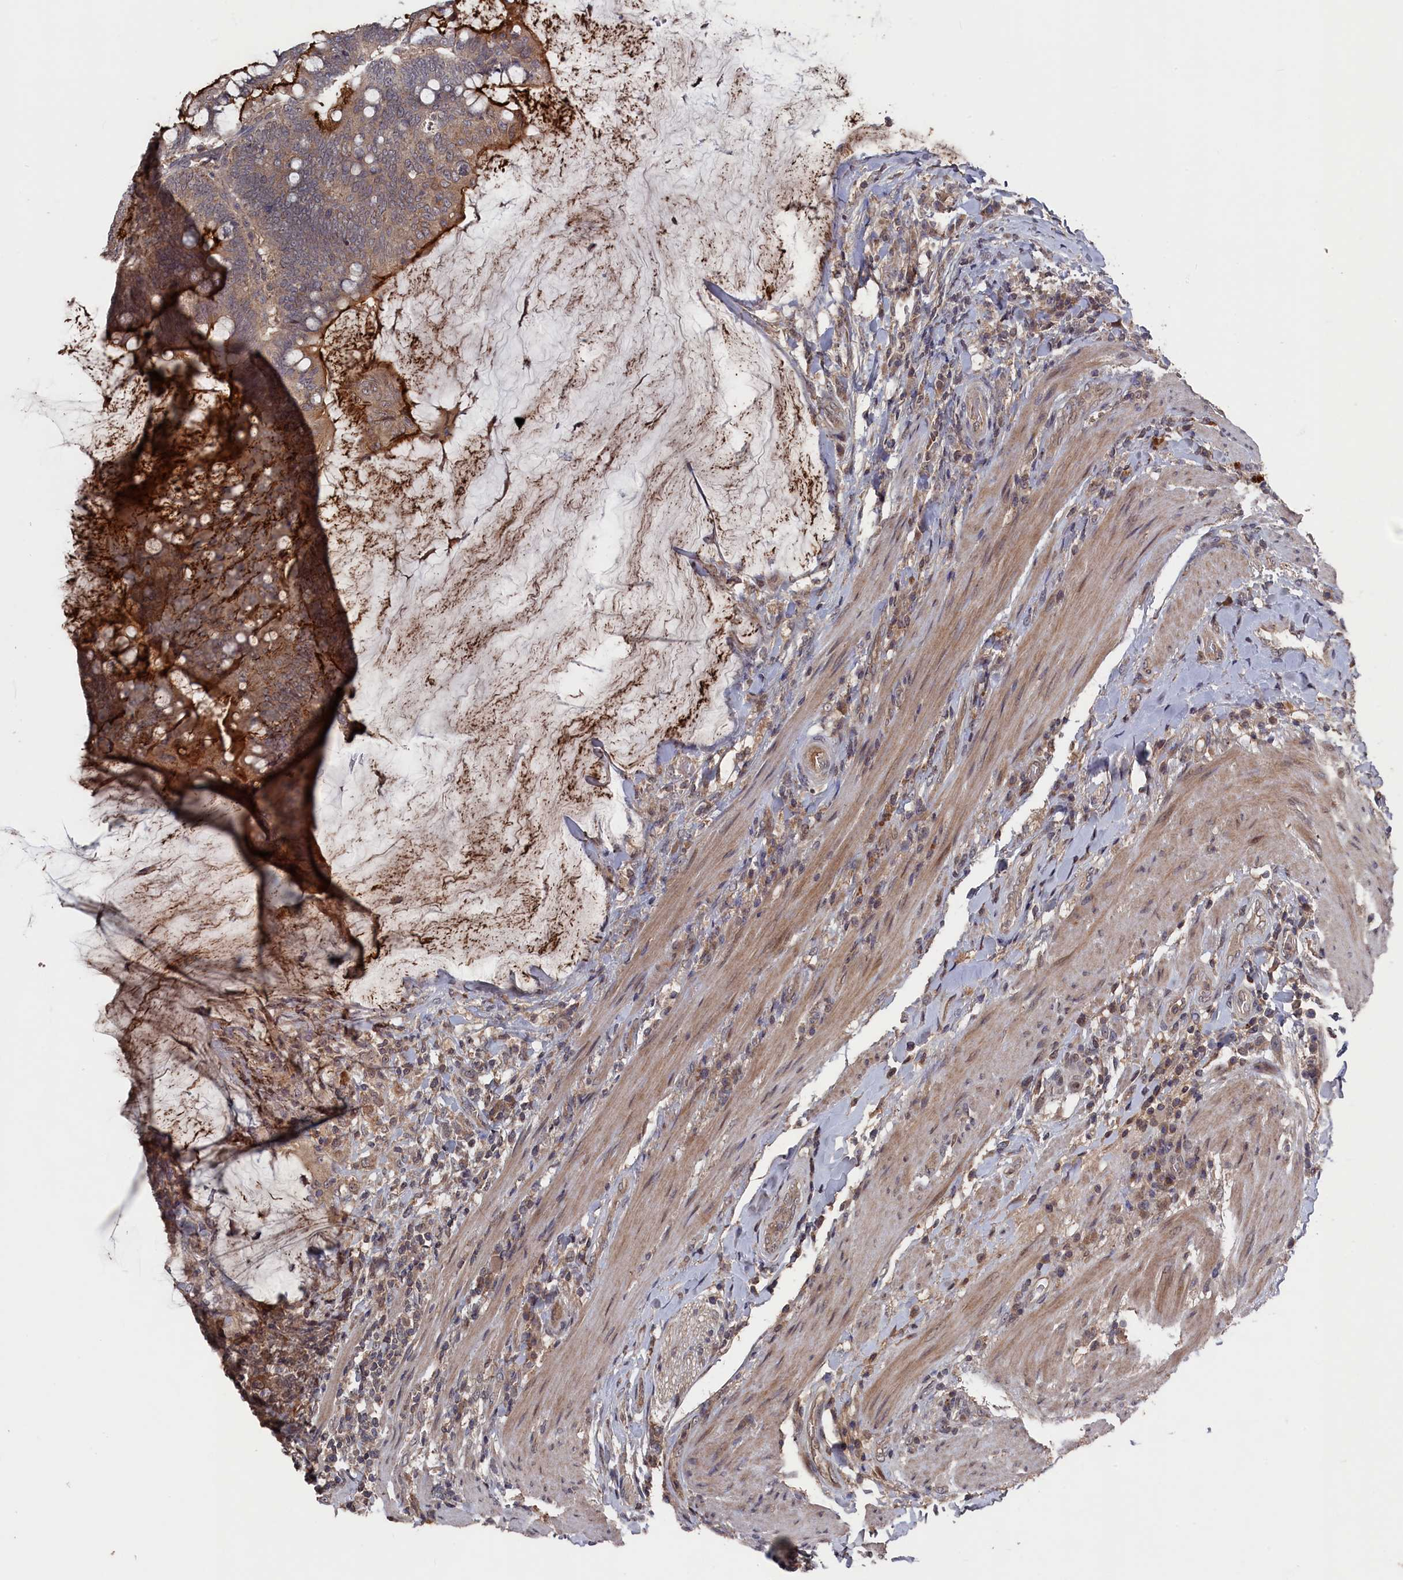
{"staining": {"intensity": "strong", "quantity": "<25%", "location": "cytoplasmic/membranous"}, "tissue": "colorectal cancer", "cell_type": "Tumor cells", "image_type": "cancer", "snomed": [{"axis": "morphology", "description": "Adenocarcinoma, NOS"}, {"axis": "topography", "description": "Colon"}], "caption": "A photomicrograph showing strong cytoplasmic/membranous expression in approximately <25% of tumor cells in colorectal cancer, as visualized by brown immunohistochemical staining.", "gene": "TMC5", "patient": {"sex": "female", "age": 66}}